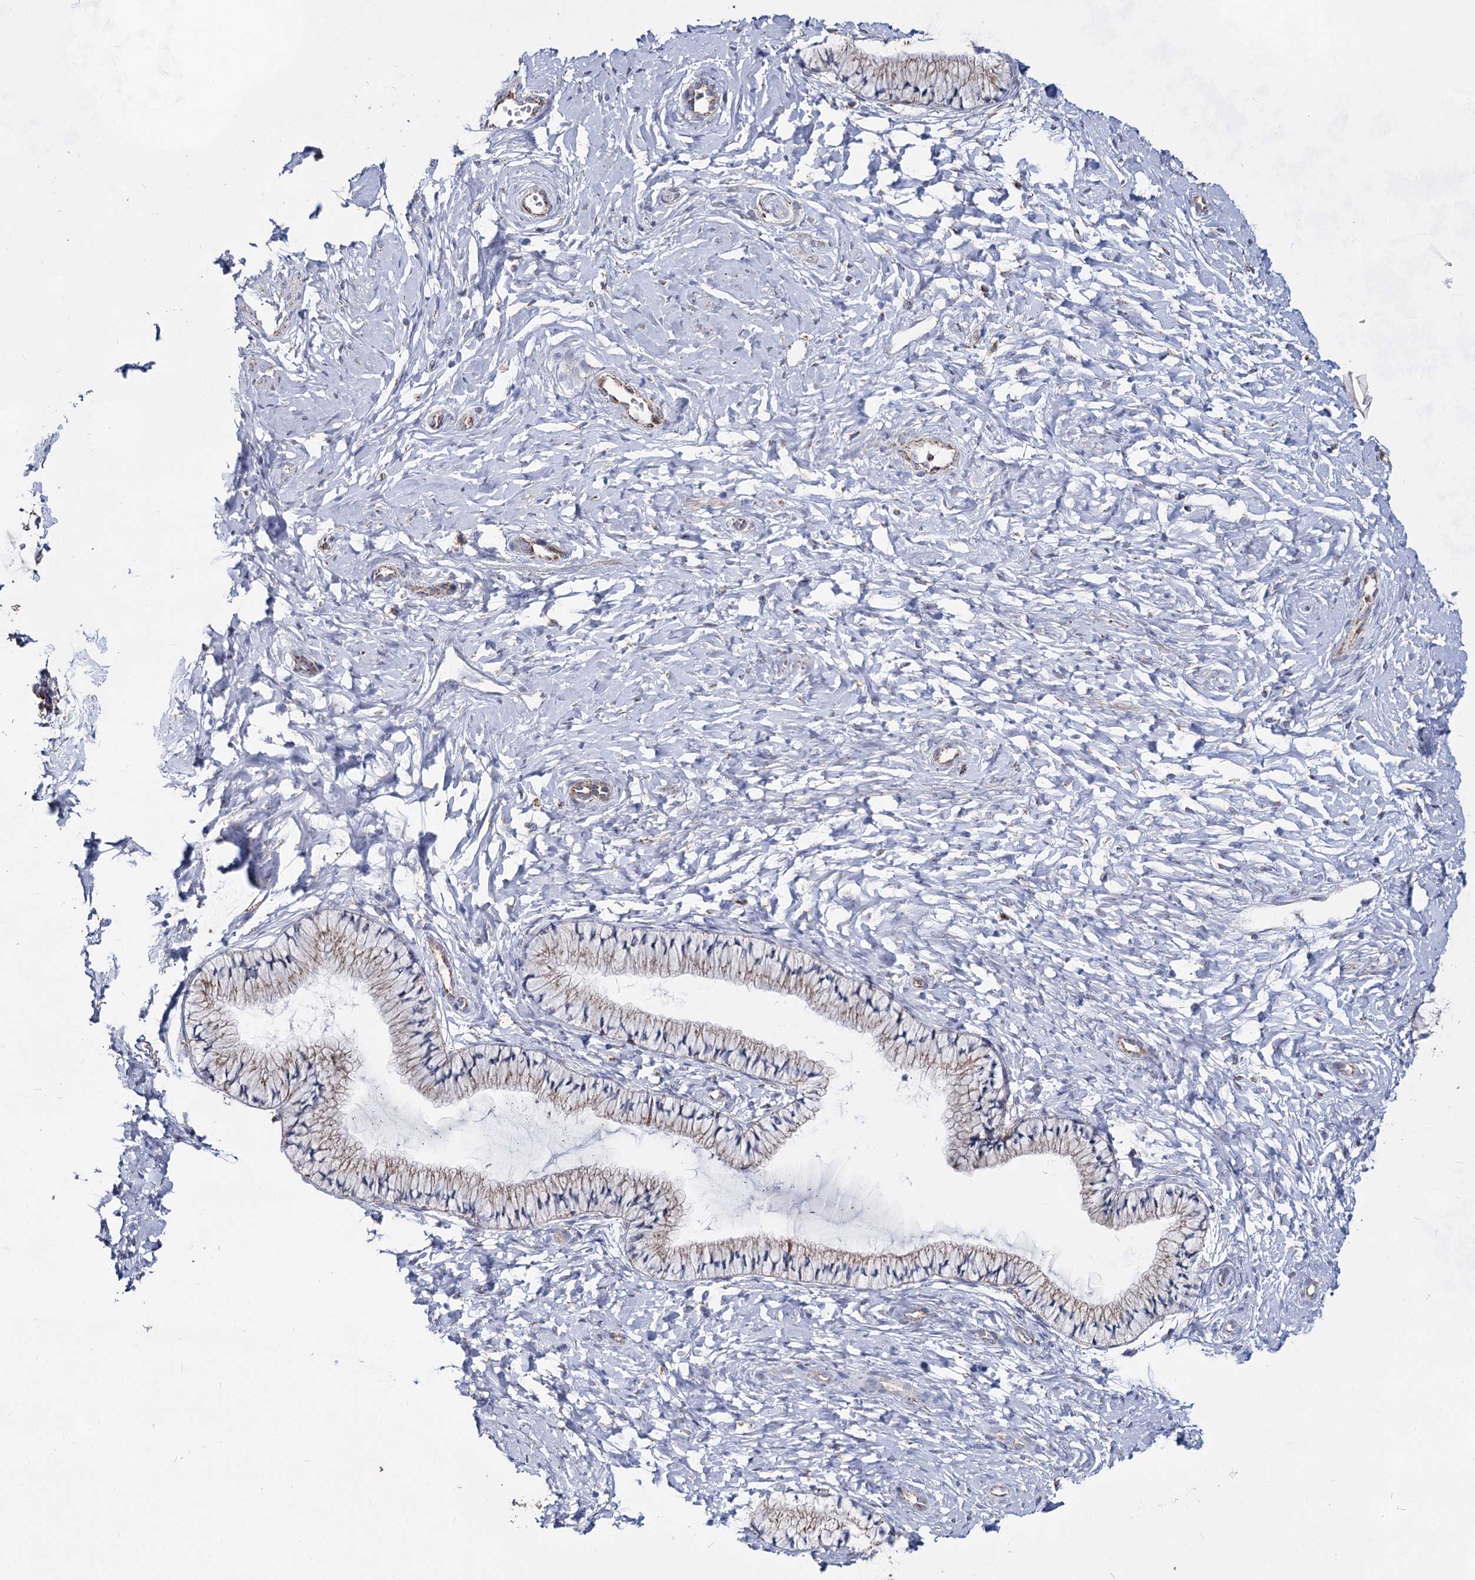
{"staining": {"intensity": "weak", "quantity": "25%-75%", "location": "cytoplasmic/membranous"}, "tissue": "cervix", "cell_type": "Glandular cells", "image_type": "normal", "snomed": [{"axis": "morphology", "description": "Normal tissue, NOS"}, {"axis": "topography", "description": "Cervix"}], "caption": "Immunohistochemistry (IHC) (DAB) staining of unremarkable human cervix reveals weak cytoplasmic/membranous protein staining in approximately 25%-75% of glandular cells.", "gene": "CCDC73", "patient": {"sex": "female", "age": 33}}